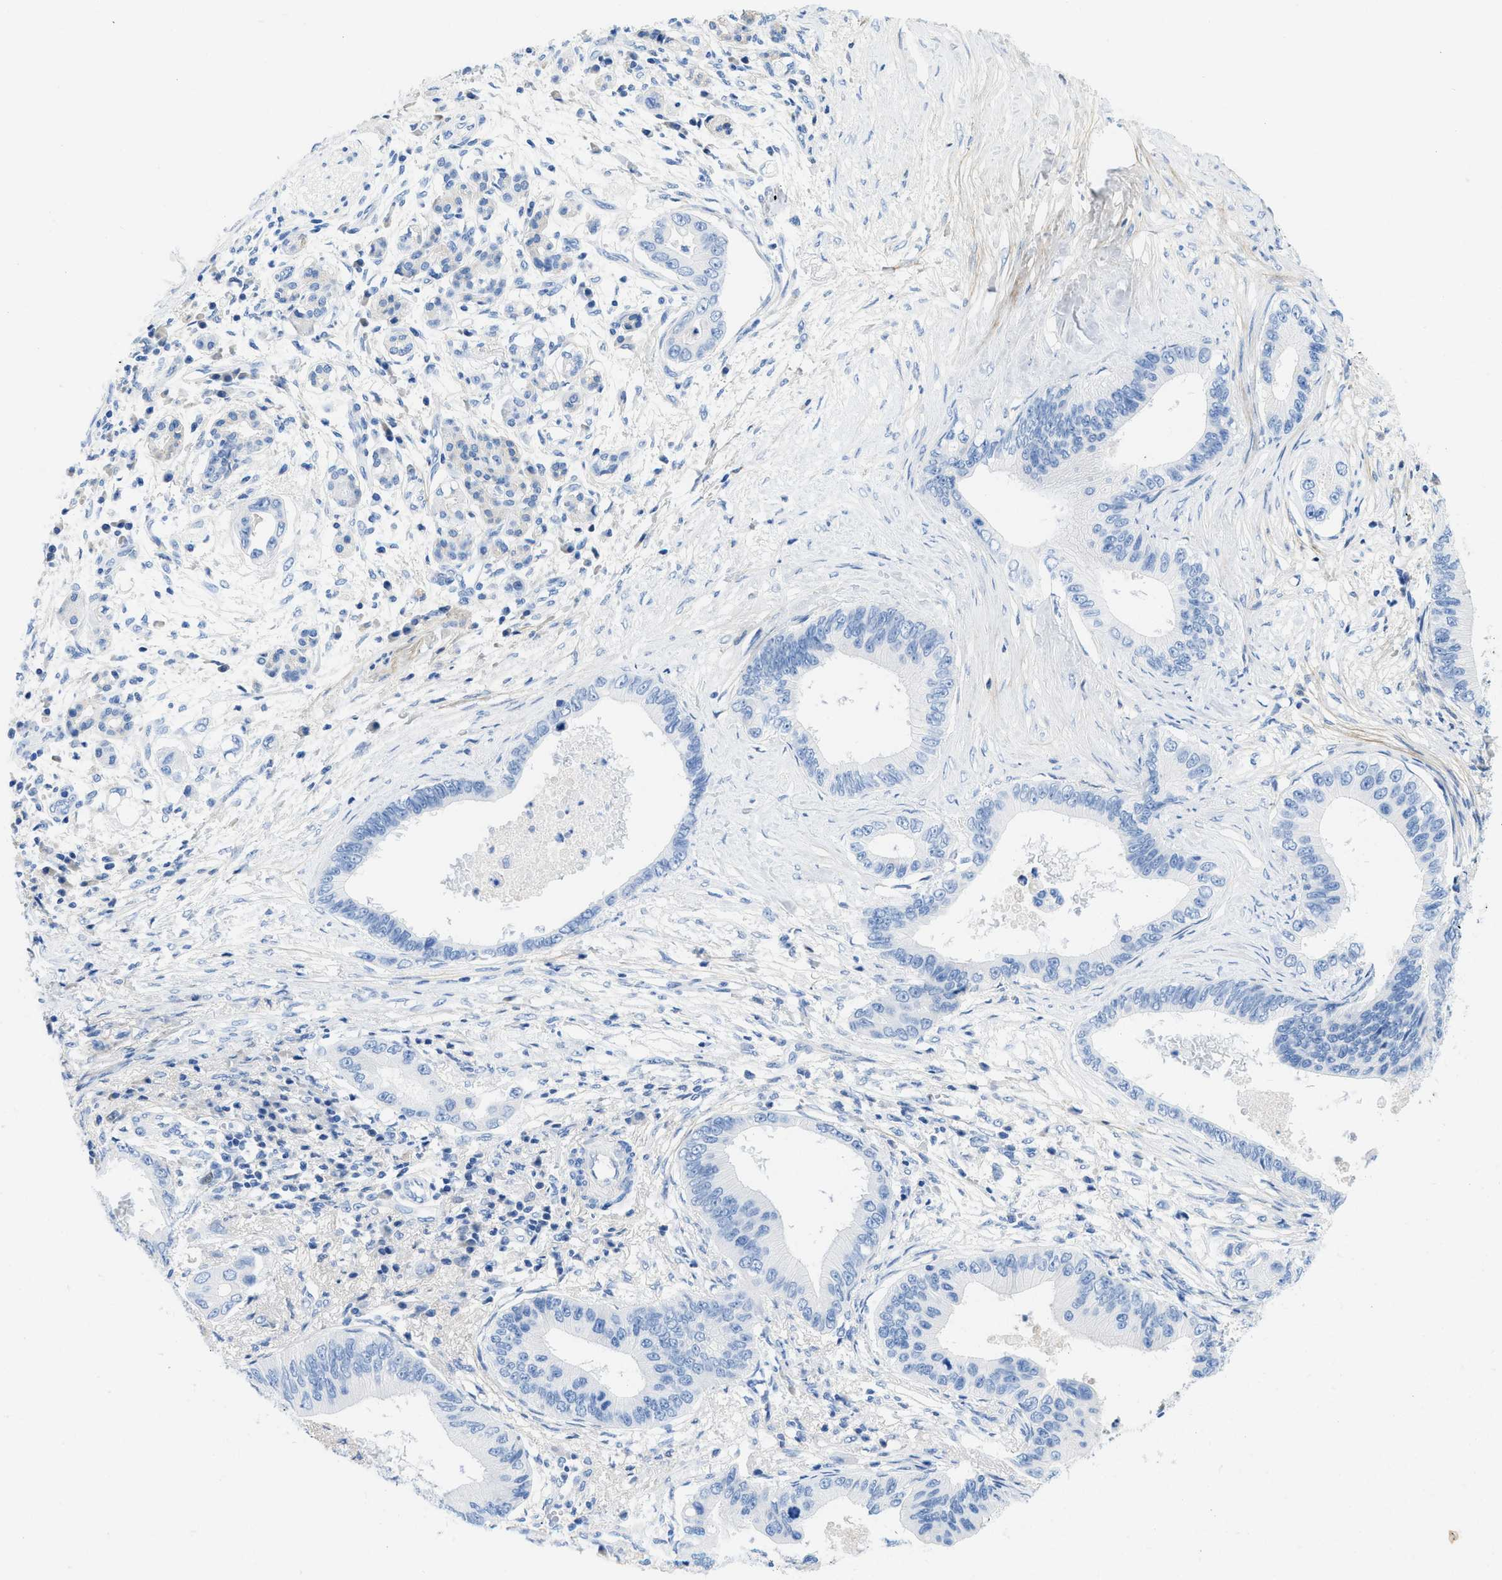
{"staining": {"intensity": "negative", "quantity": "none", "location": "none"}, "tissue": "pancreatic cancer", "cell_type": "Tumor cells", "image_type": "cancer", "snomed": [{"axis": "morphology", "description": "Adenocarcinoma, NOS"}, {"axis": "topography", "description": "Pancreas"}], "caption": "The micrograph displays no staining of tumor cells in adenocarcinoma (pancreatic). (DAB (3,3'-diaminobenzidine) immunohistochemistry, high magnification).", "gene": "COL3A1", "patient": {"sex": "male", "age": 77}}